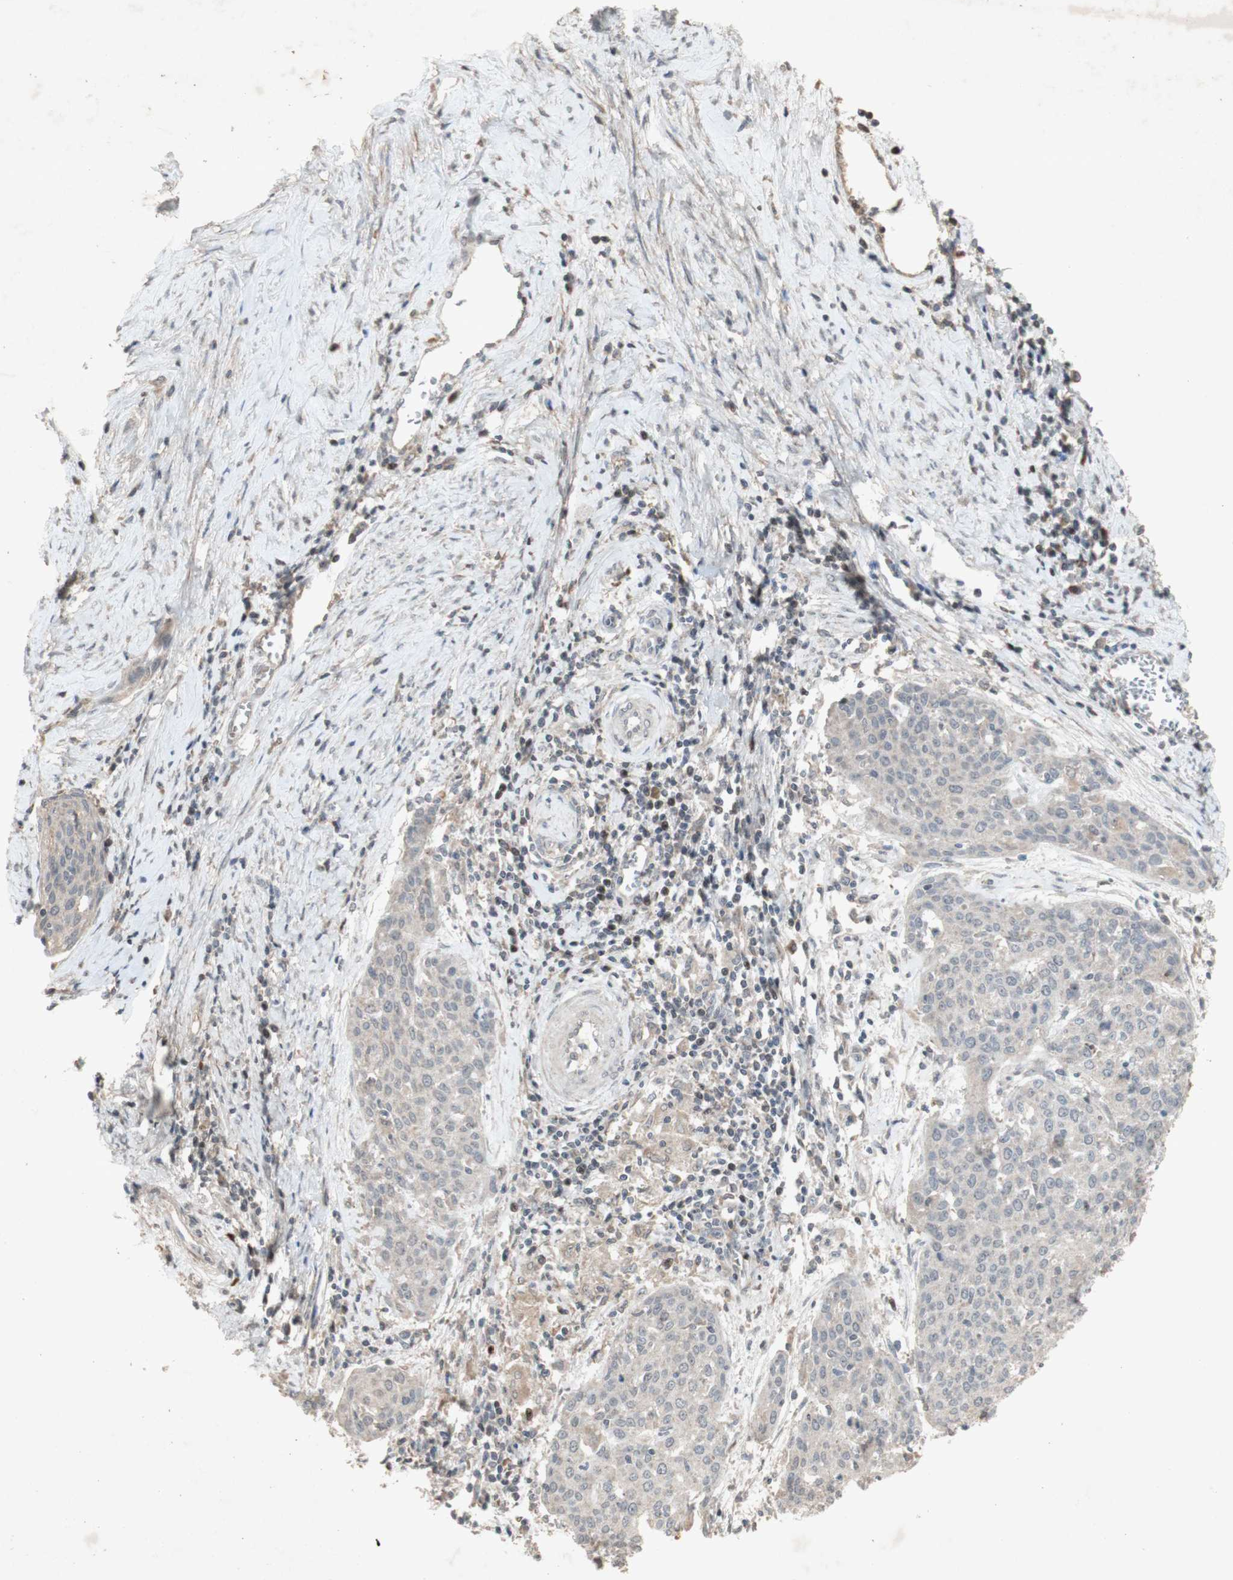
{"staining": {"intensity": "negative", "quantity": "none", "location": "none"}, "tissue": "cervical cancer", "cell_type": "Tumor cells", "image_type": "cancer", "snomed": [{"axis": "morphology", "description": "Squamous cell carcinoma, NOS"}, {"axis": "topography", "description": "Cervix"}], "caption": "A photomicrograph of squamous cell carcinoma (cervical) stained for a protein reveals no brown staining in tumor cells.", "gene": "NRG4", "patient": {"sex": "female", "age": 38}}